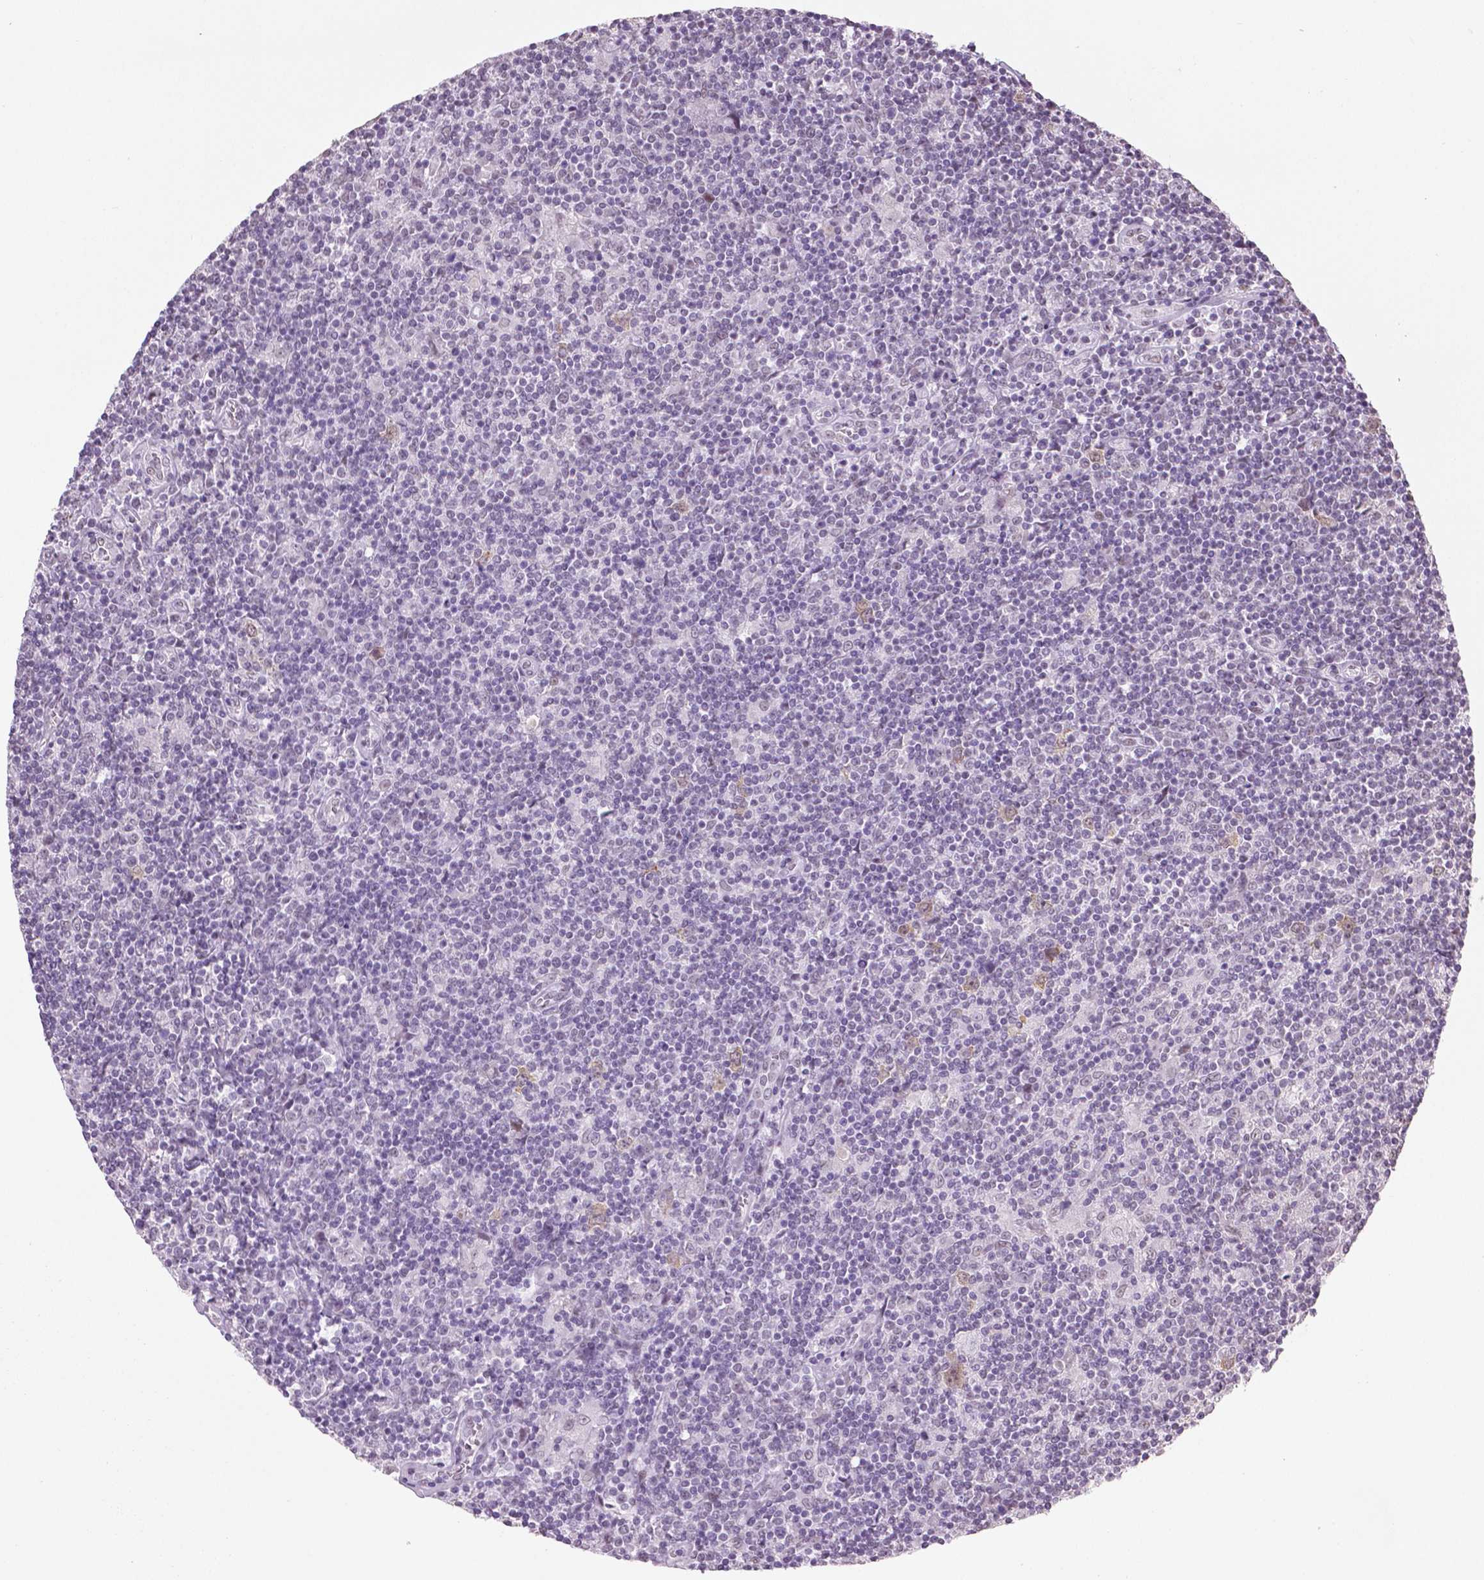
{"staining": {"intensity": "weak", "quantity": "<25%", "location": "nuclear"}, "tissue": "lymphoma", "cell_type": "Tumor cells", "image_type": "cancer", "snomed": [{"axis": "morphology", "description": "Hodgkin's disease, NOS"}, {"axis": "topography", "description": "Lymph node"}], "caption": "Photomicrograph shows no protein positivity in tumor cells of Hodgkin's disease tissue. The staining was performed using DAB (3,3'-diaminobenzidine) to visualize the protein expression in brown, while the nuclei were stained in blue with hematoxylin (Magnification: 20x).", "gene": "IGF2BP1", "patient": {"sex": "male", "age": 40}}